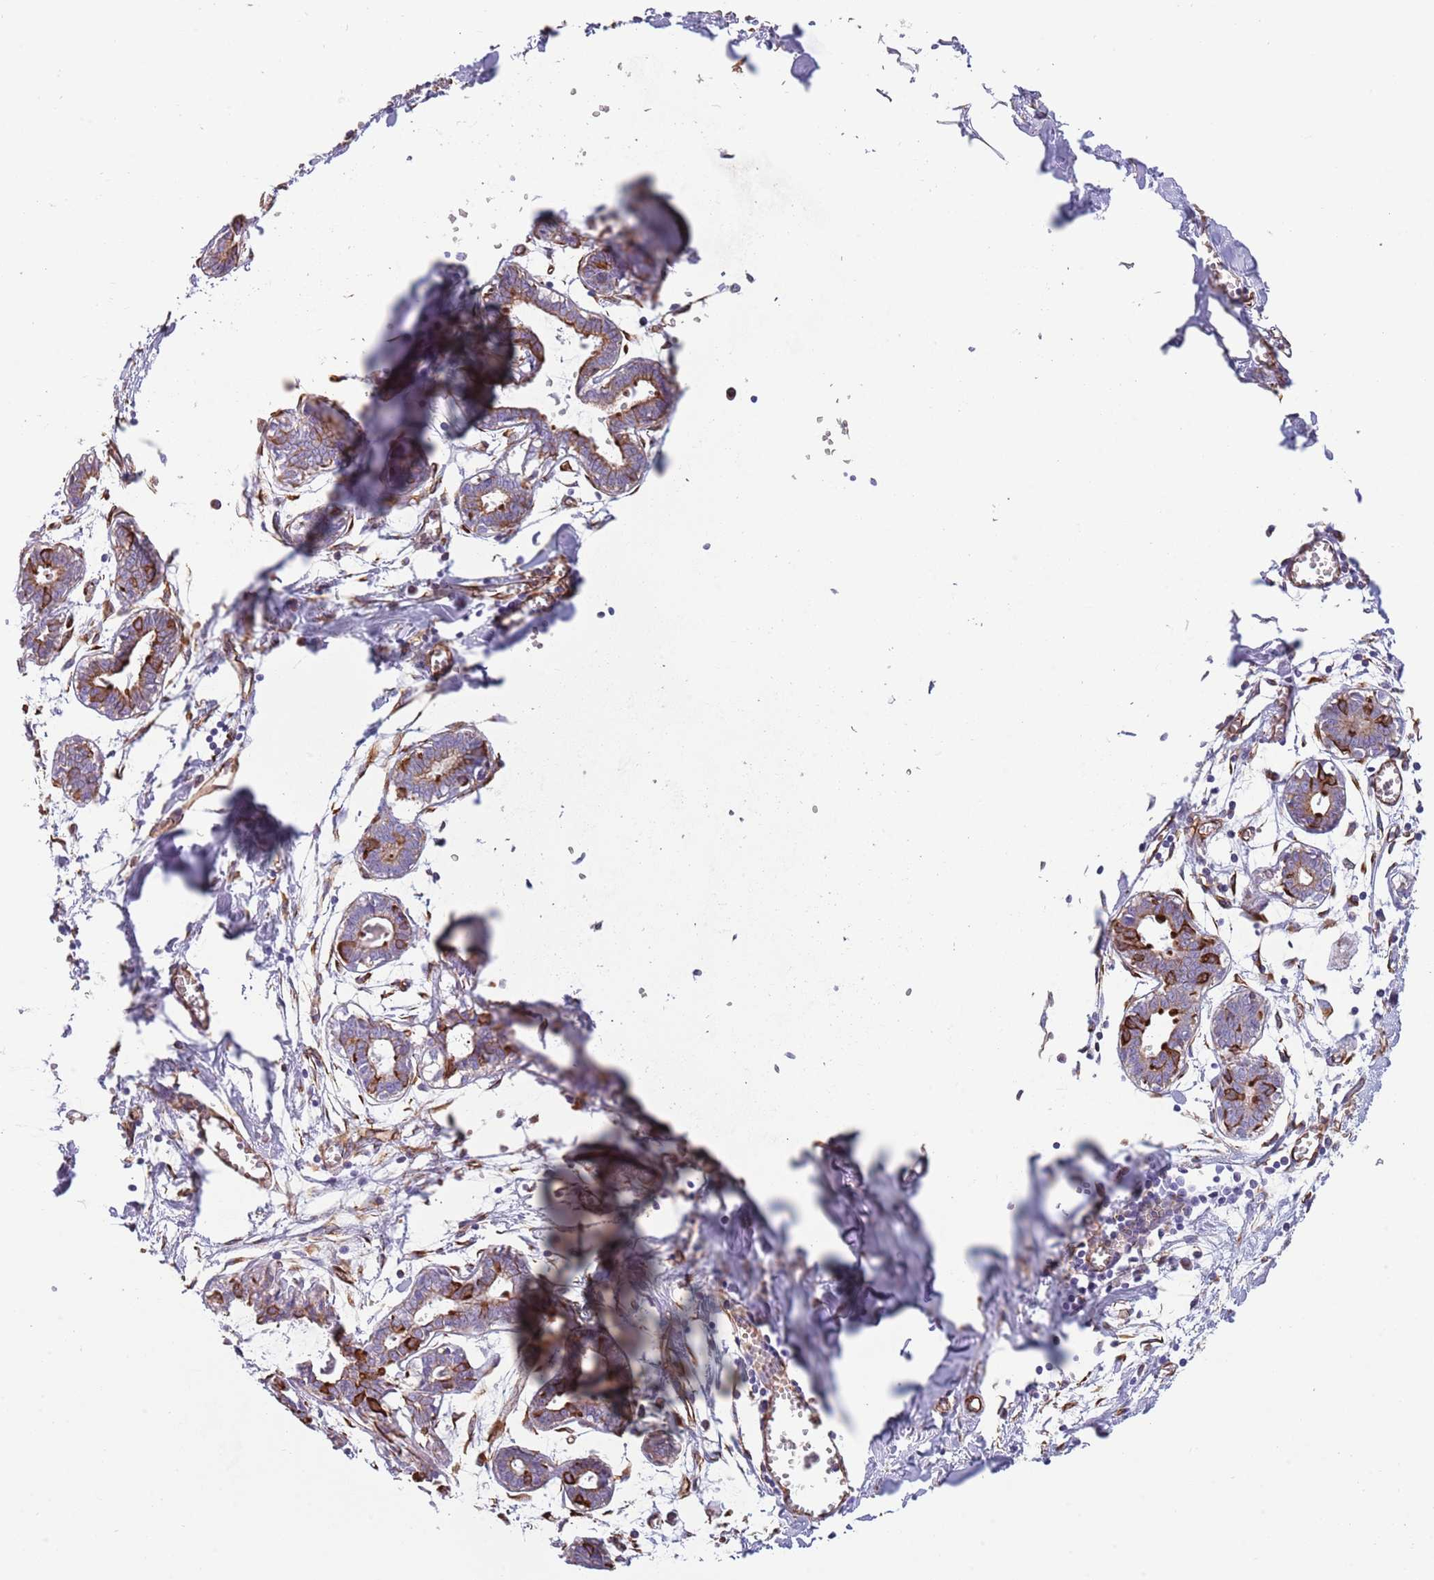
{"staining": {"intensity": "negative", "quantity": "none", "location": "none"}, "tissue": "breast", "cell_type": "Adipocytes", "image_type": "normal", "snomed": [{"axis": "morphology", "description": "Normal tissue, NOS"}, {"axis": "topography", "description": "Breast"}], "caption": "This is an IHC image of unremarkable human breast. There is no staining in adipocytes.", "gene": "MOGAT1", "patient": {"sex": "female", "age": 27}}